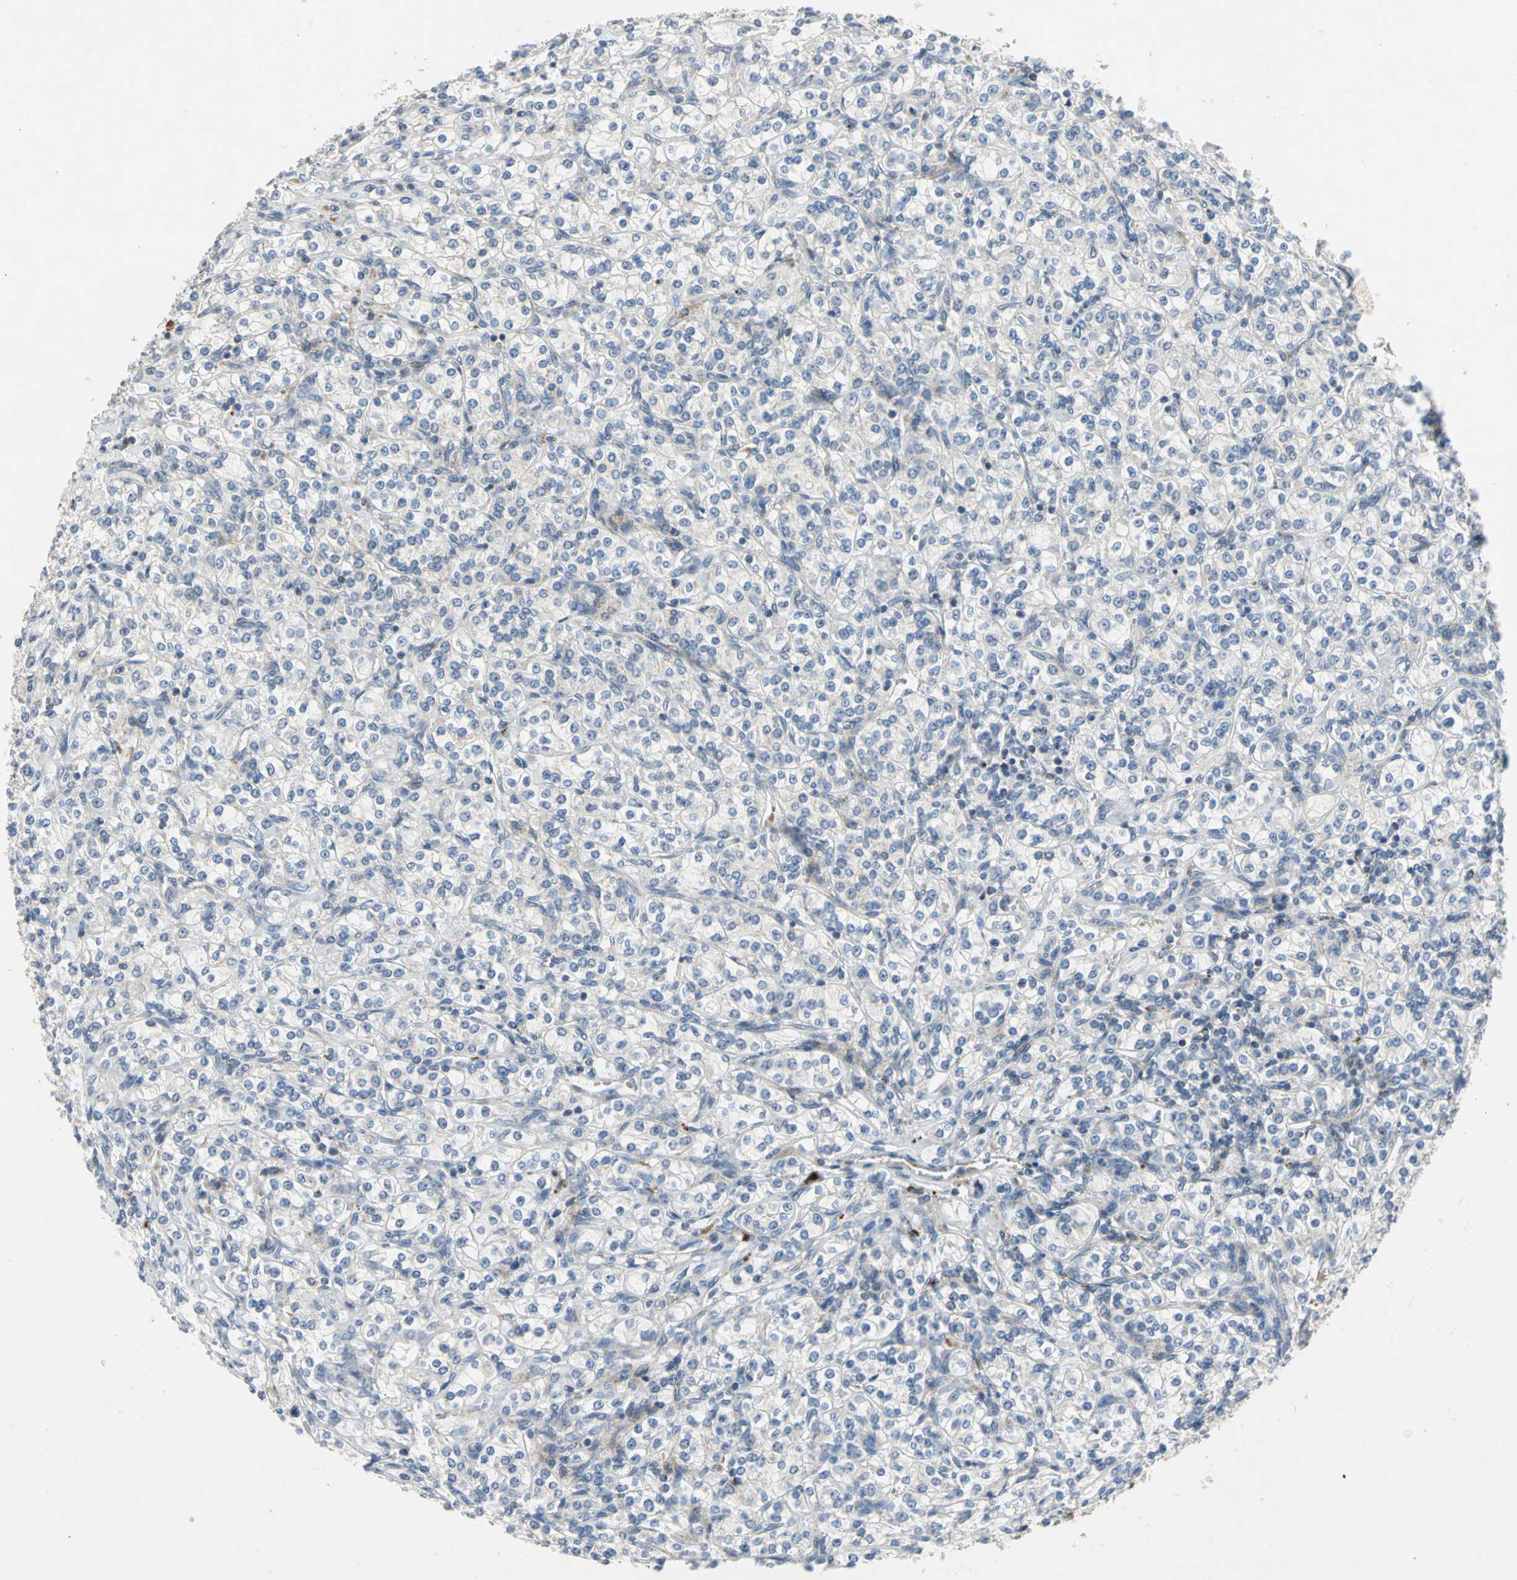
{"staining": {"intensity": "negative", "quantity": "none", "location": "none"}, "tissue": "renal cancer", "cell_type": "Tumor cells", "image_type": "cancer", "snomed": [{"axis": "morphology", "description": "Adenocarcinoma, NOS"}, {"axis": "topography", "description": "Kidney"}], "caption": "An image of human renal adenocarcinoma is negative for staining in tumor cells.", "gene": "SPPL2B", "patient": {"sex": "male", "age": 77}}